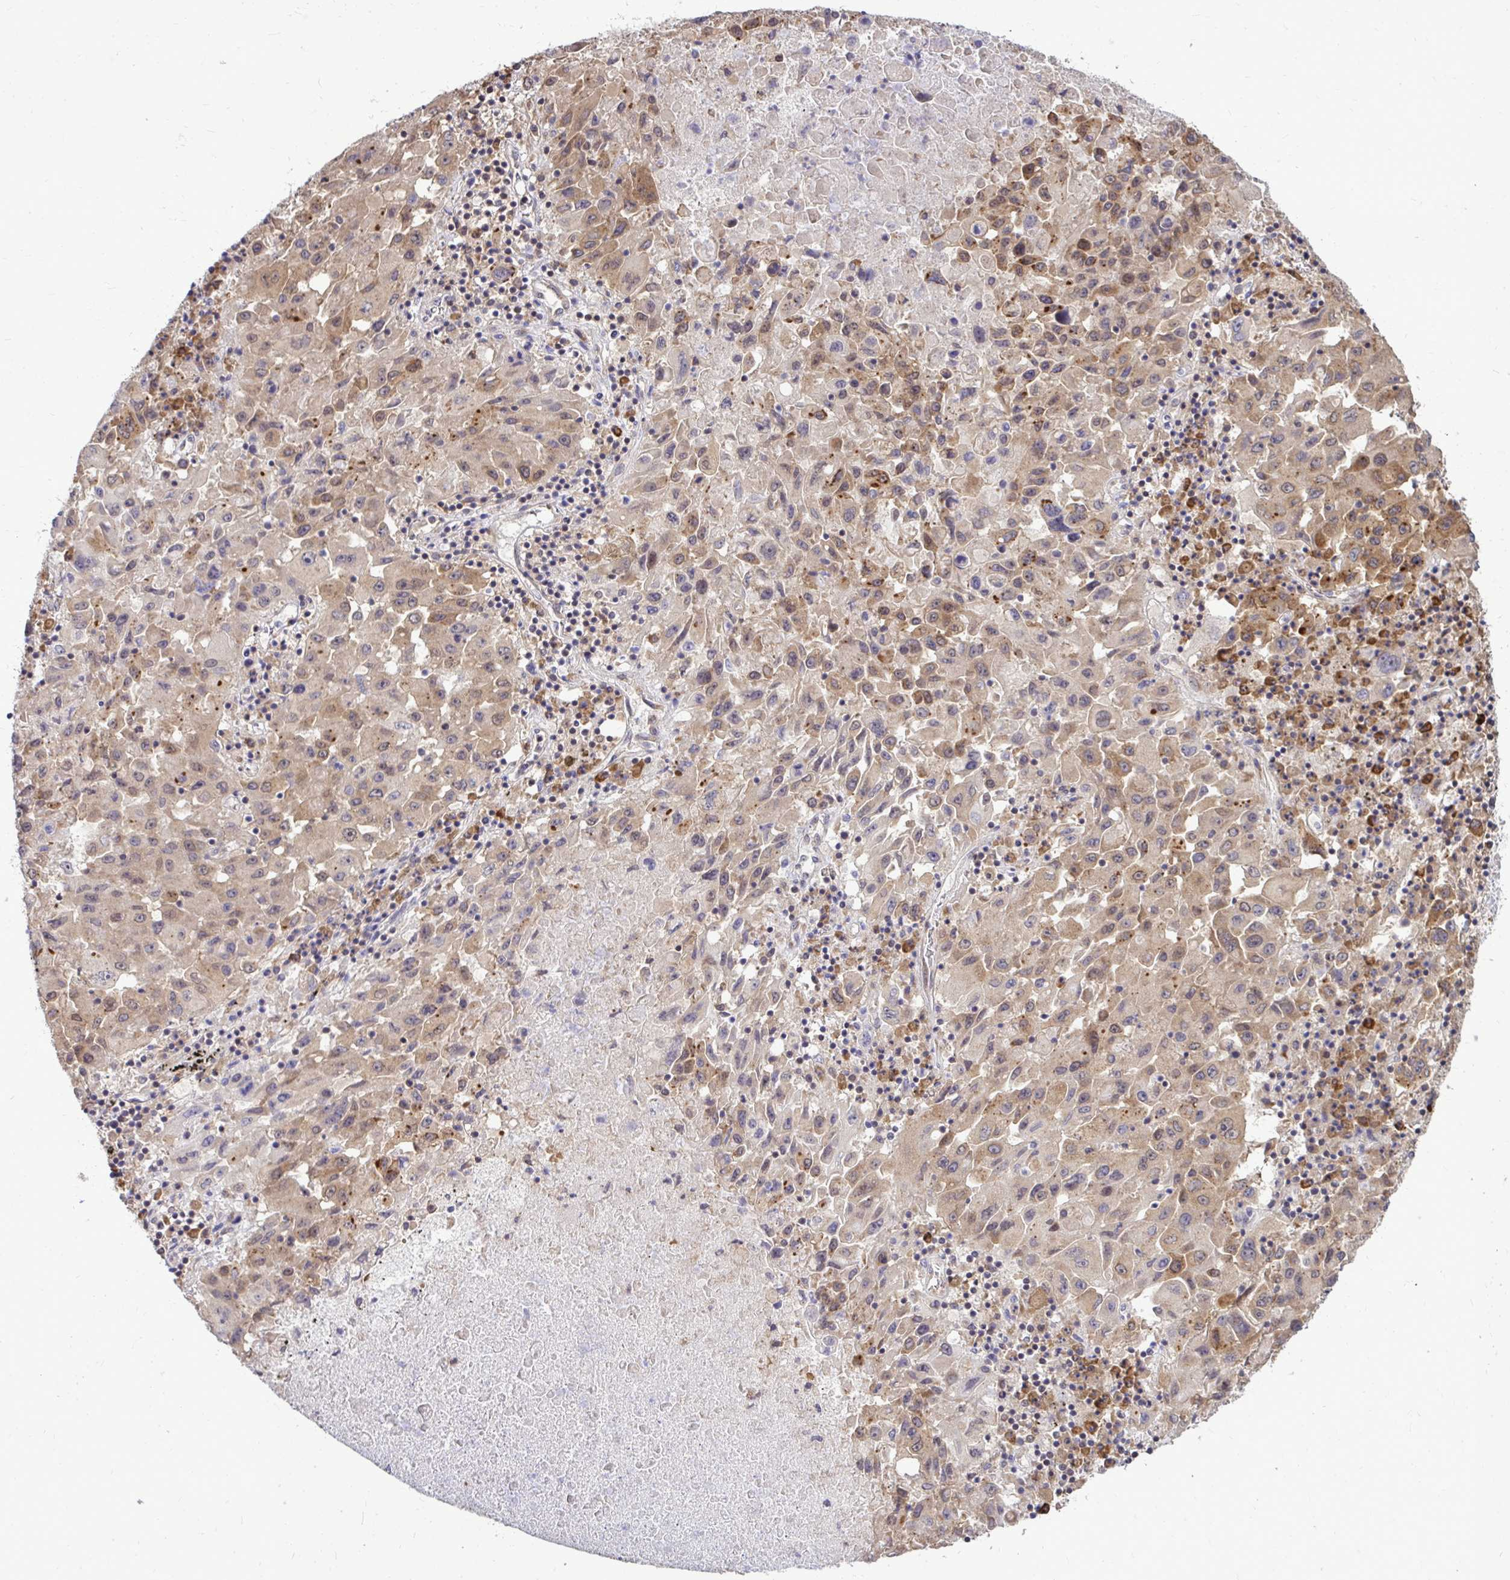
{"staining": {"intensity": "weak", "quantity": "25%-75%", "location": "cytoplasmic/membranous"}, "tissue": "lung cancer", "cell_type": "Tumor cells", "image_type": "cancer", "snomed": [{"axis": "morphology", "description": "Squamous cell carcinoma, NOS"}, {"axis": "topography", "description": "Lung"}], "caption": "About 25%-75% of tumor cells in human lung cancer (squamous cell carcinoma) show weak cytoplasmic/membranous protein positivity as visualized by brown immunohistochemical staining.", "gene": "FMR1", "patient": {"sex": "male", "age": 63}}